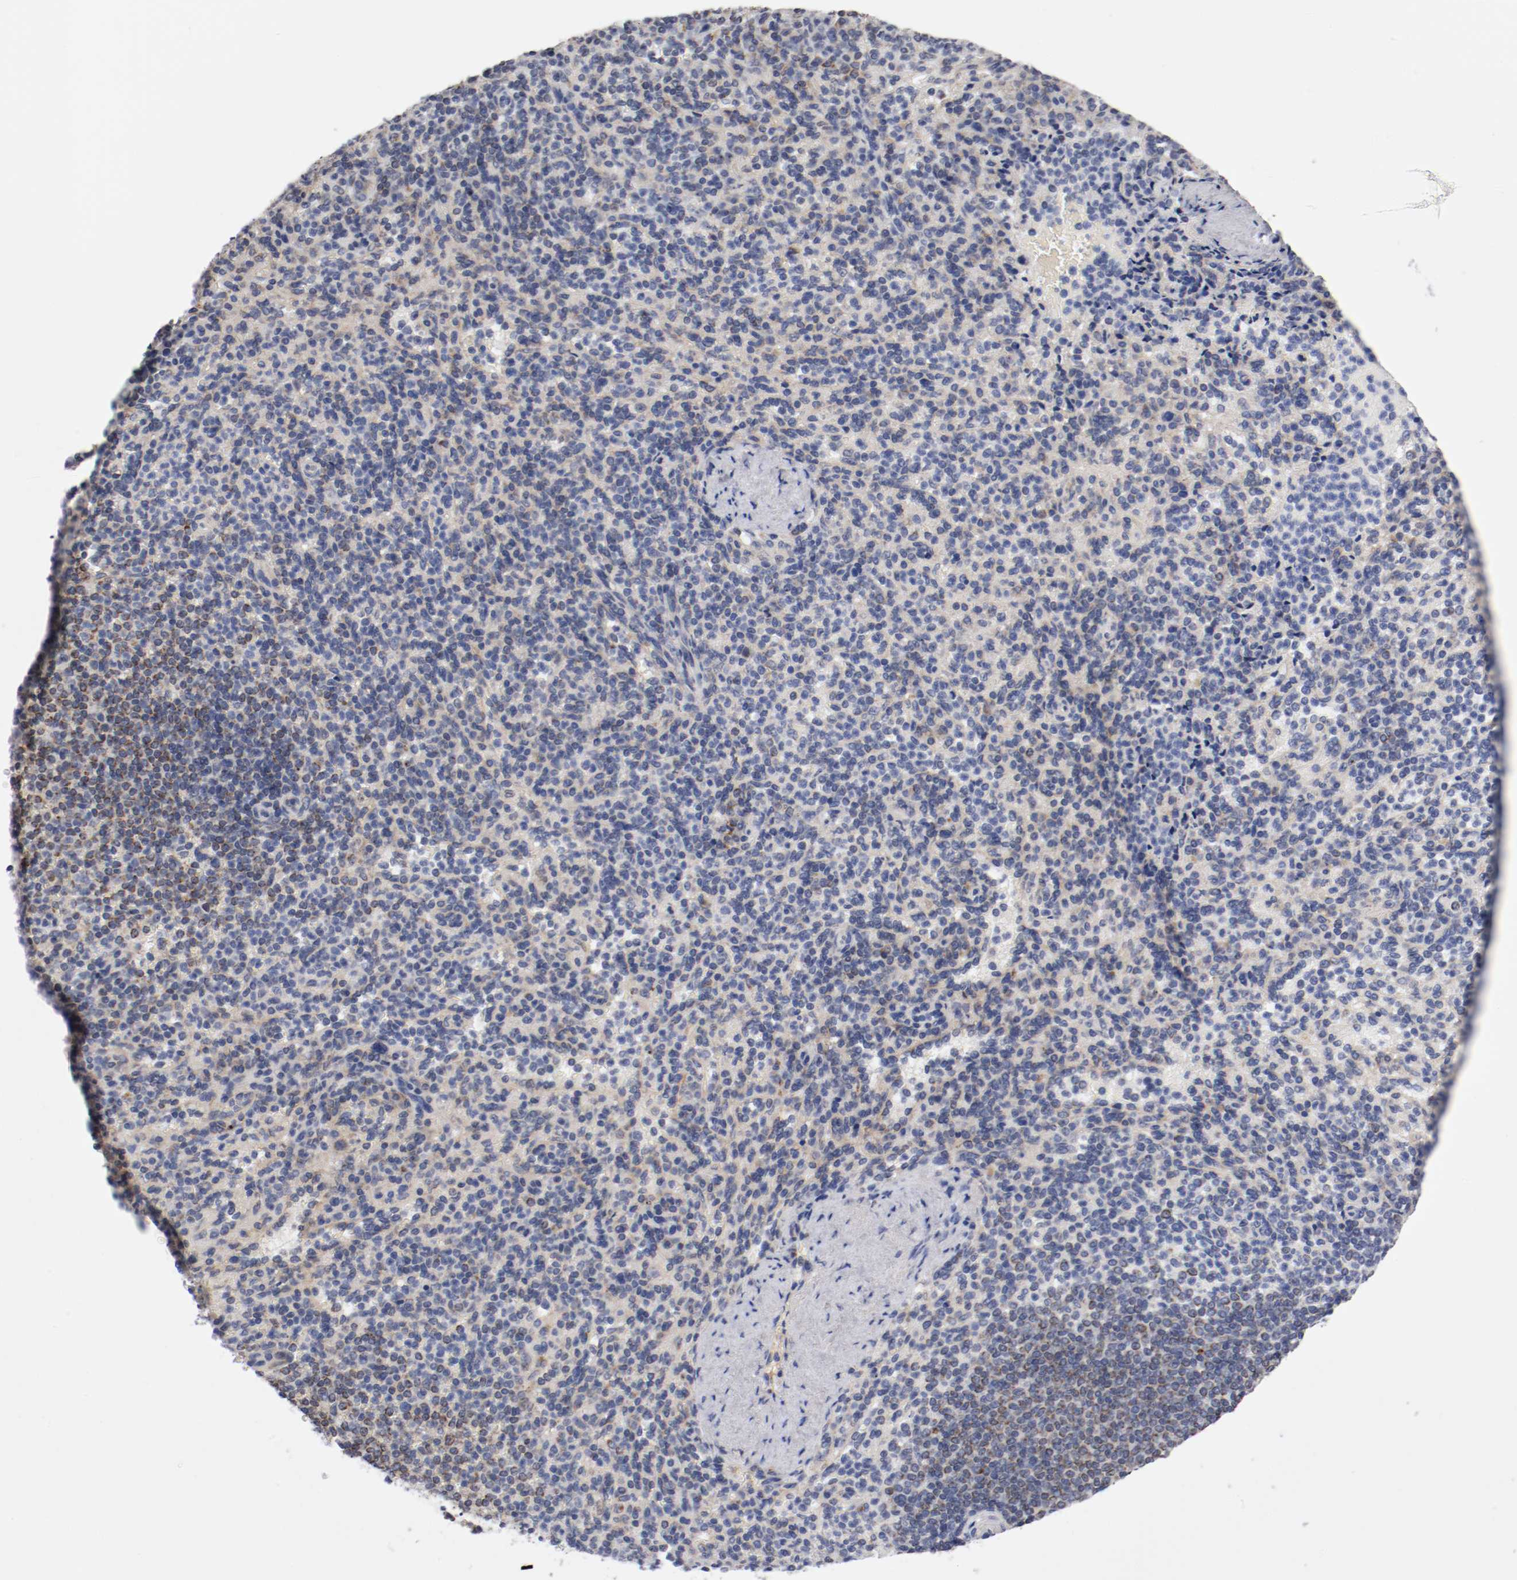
{"staining": {"intensity": "weak", "quantity": "<25%", "location": "cytoplasmic/membranous"}, "tissue": "spleen", "cell_type": "Cells in red pulp", "image_type": "normal", "snomed": [{"axis": "morphology", "description": "Normal tissue, NOS"}, {"axis": "topography", "description": "Spleen"}], "caption": "IHC histopathology image of benign spleen: spleen stained with DAB (3,3'-diaminobenzidine) shows no significant protein expression in cells in red pulp. (Stains: DAB (3,3'-diaminobenzidine) immunohistochemistry with hematoxylin counter stain, Microscopy: brightfield microscopy at high magnification).", "gene": "PCSK6", "patient": {"sex": "female", "age": 74}}